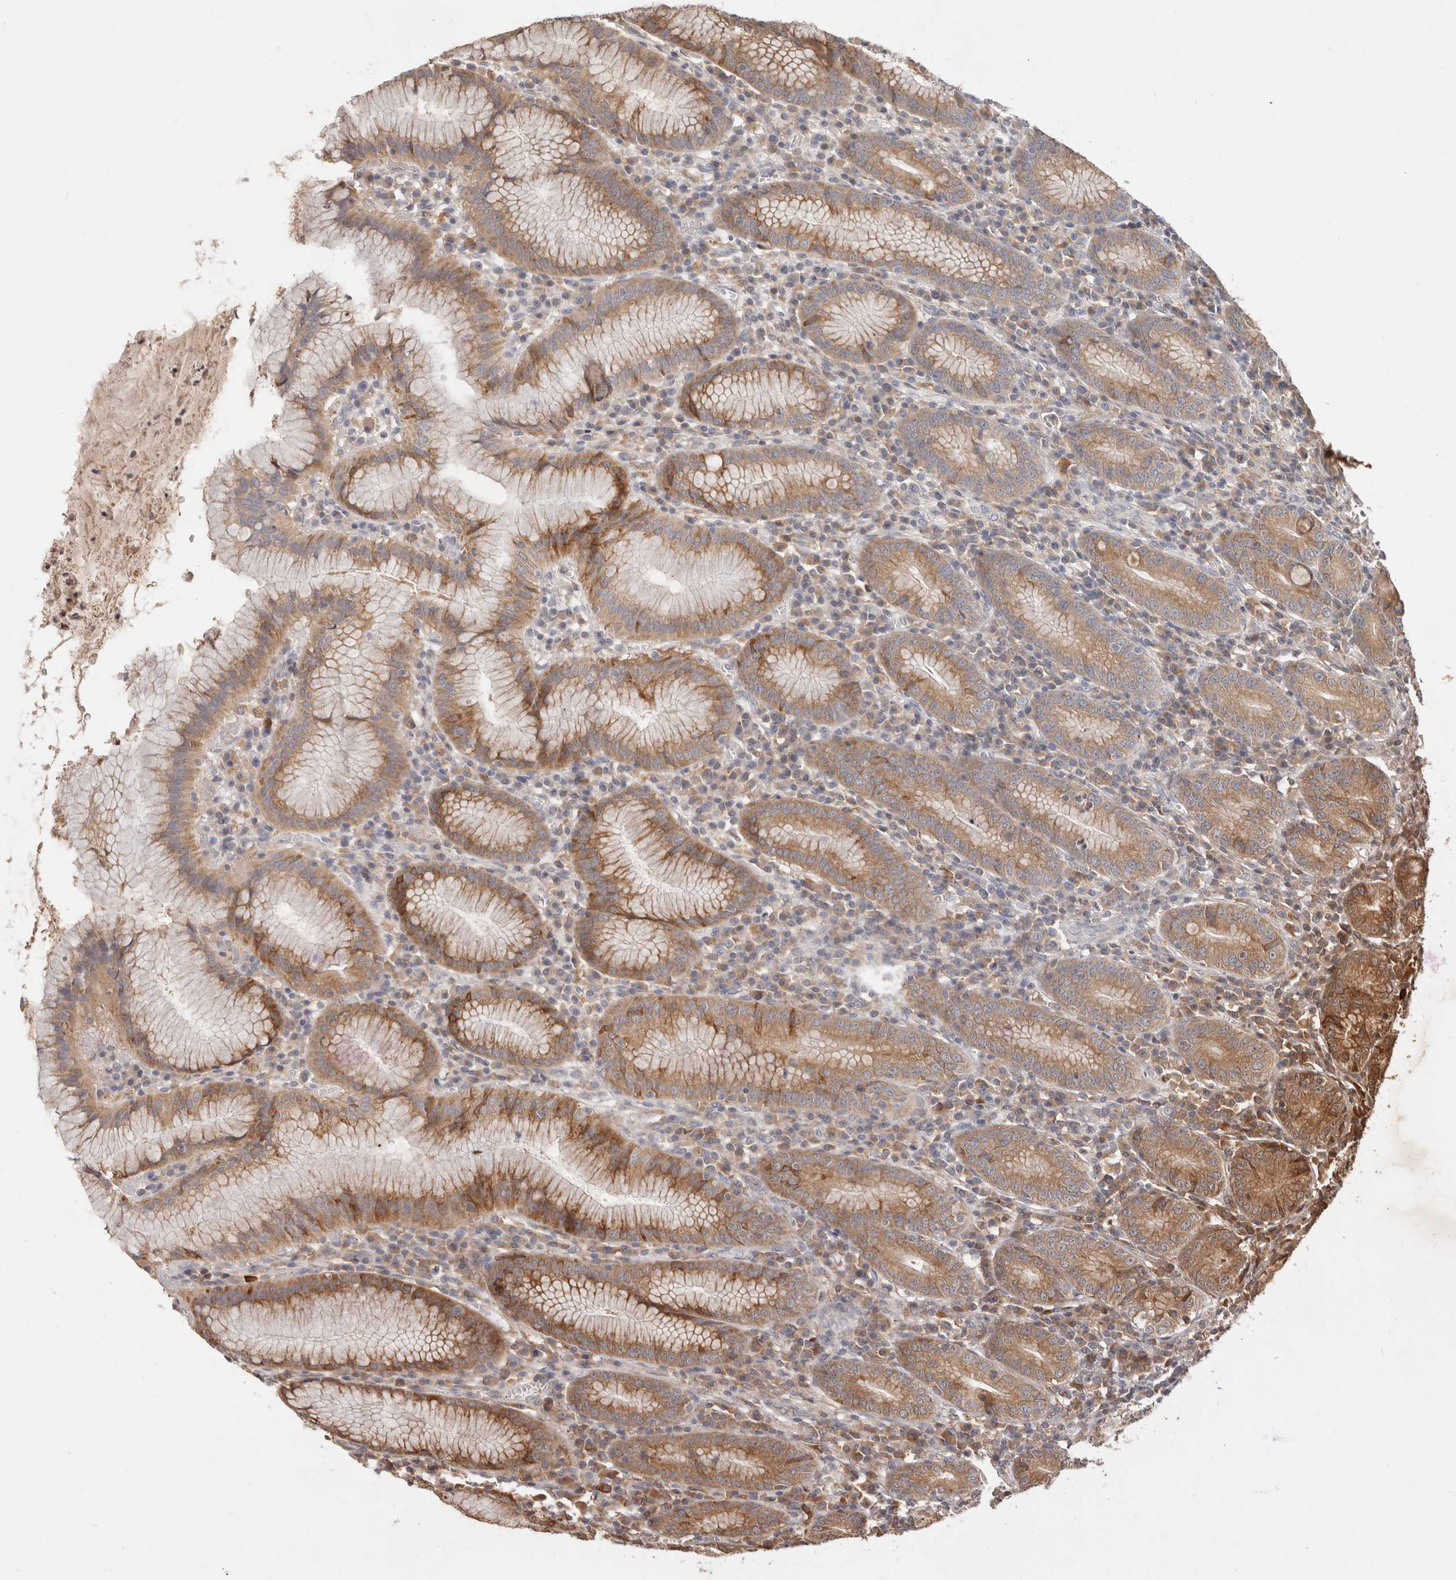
{"staining": {"intensity": "moderate", "quantity": ">75%", "location": "cytoplasmic/membranous"}, "tissue": "stomach", "cell_type": "Glandular cells", "image_type": "normal", "snomed": [{"axis": "morphology", "description": "Normal tissue, NOS"}, {"axis": "topography", "description": "Stomach"}], "caption": "Immunohistochemical staining of normal stomach shows moderate cytoplasmic/membranous protein positivity in approximately >75% of glandular cells.", "gene": "ARHGEF10L", "patient": {"sex": "male", "age": 55}}